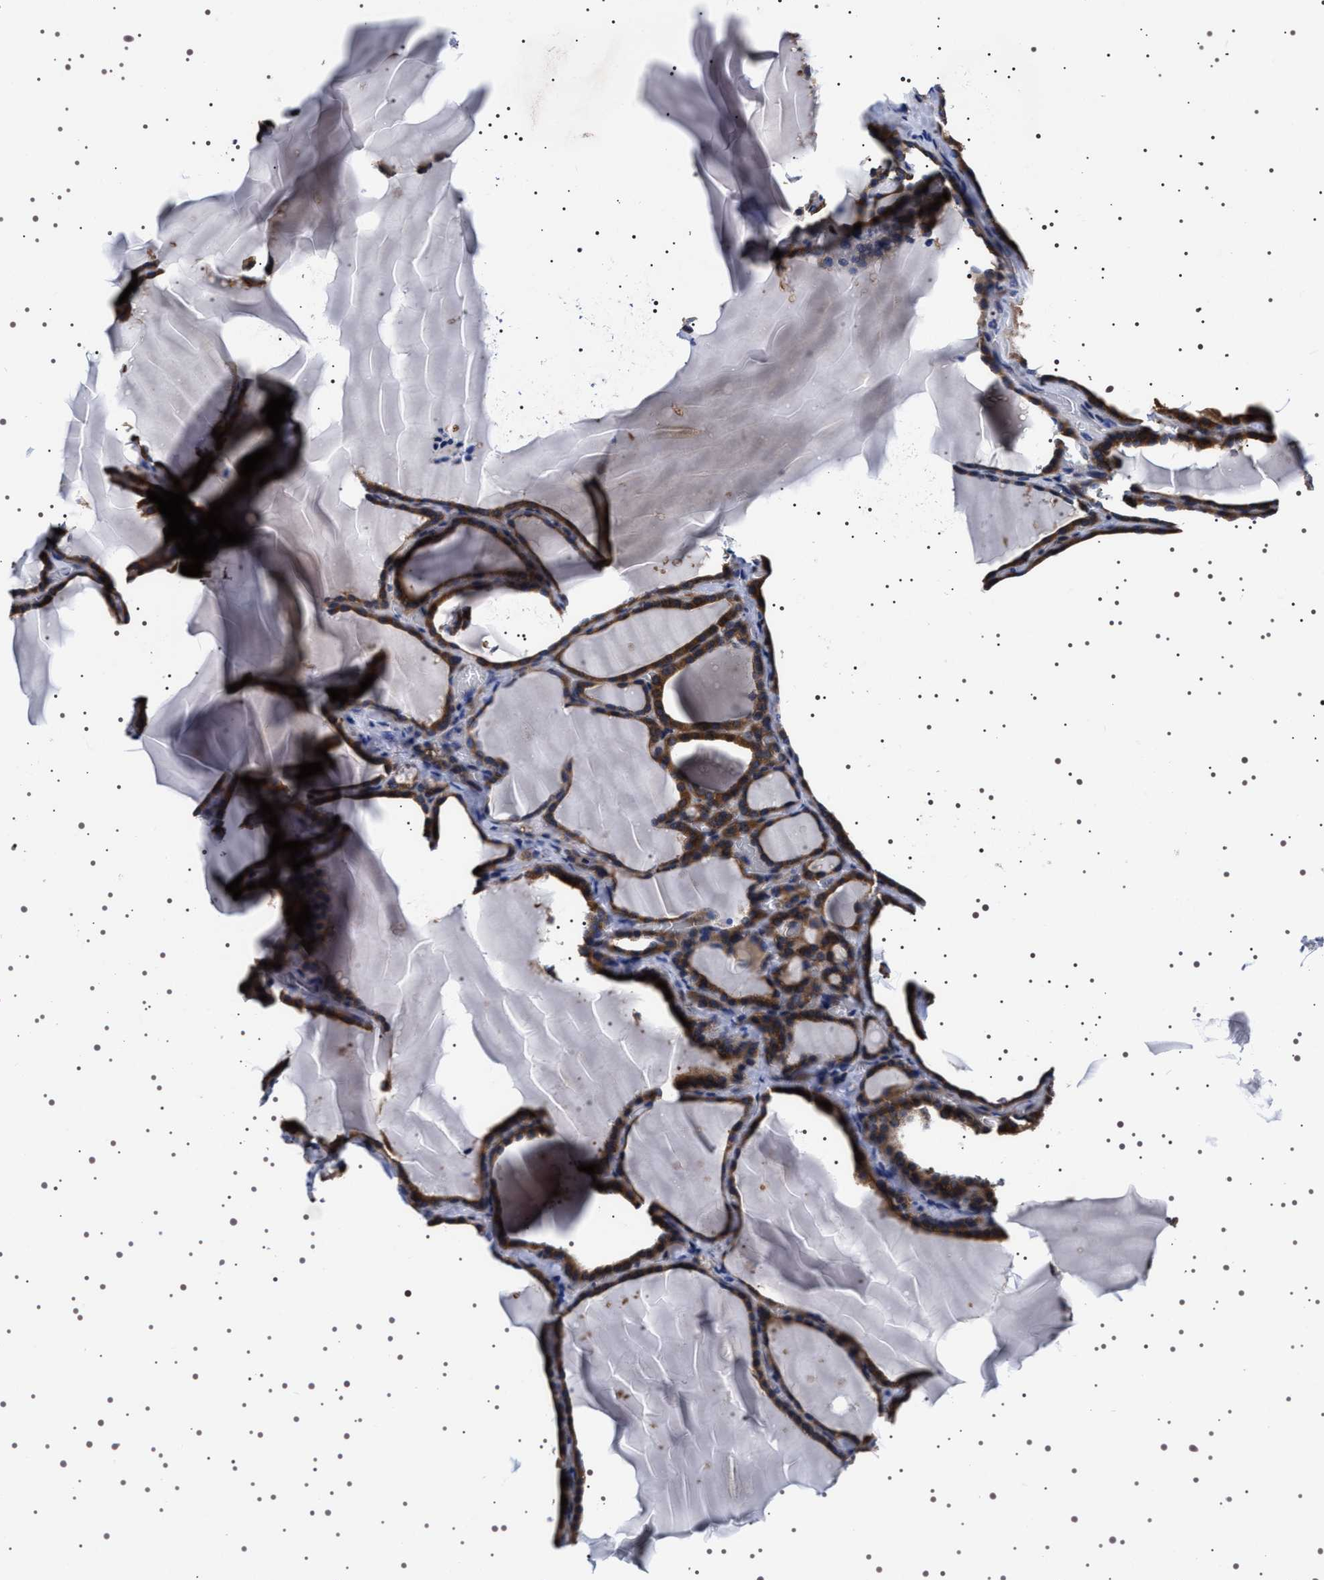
{"staining": {"intensity": "strong", "quantity": "25%-75%", "location": "cytoplasmic/membranous"}, "tissue": "thyroid gland", "cell_type": "Glandular cells", "image_type": "normal", "snomed": [{"axis": "morphology", "description": "Normal tissue, NOS"}, {"axis": "topography", "description": "Thyroid gland"}], "caption": "Immunohistochemical staining of unremarkable thyroid gland displays strong cytoplasmic/membranous protein expression in about 25%-75% of glandular cells.", "gene": "DARS1", "patient": {"sex": "female", "age": 28}}